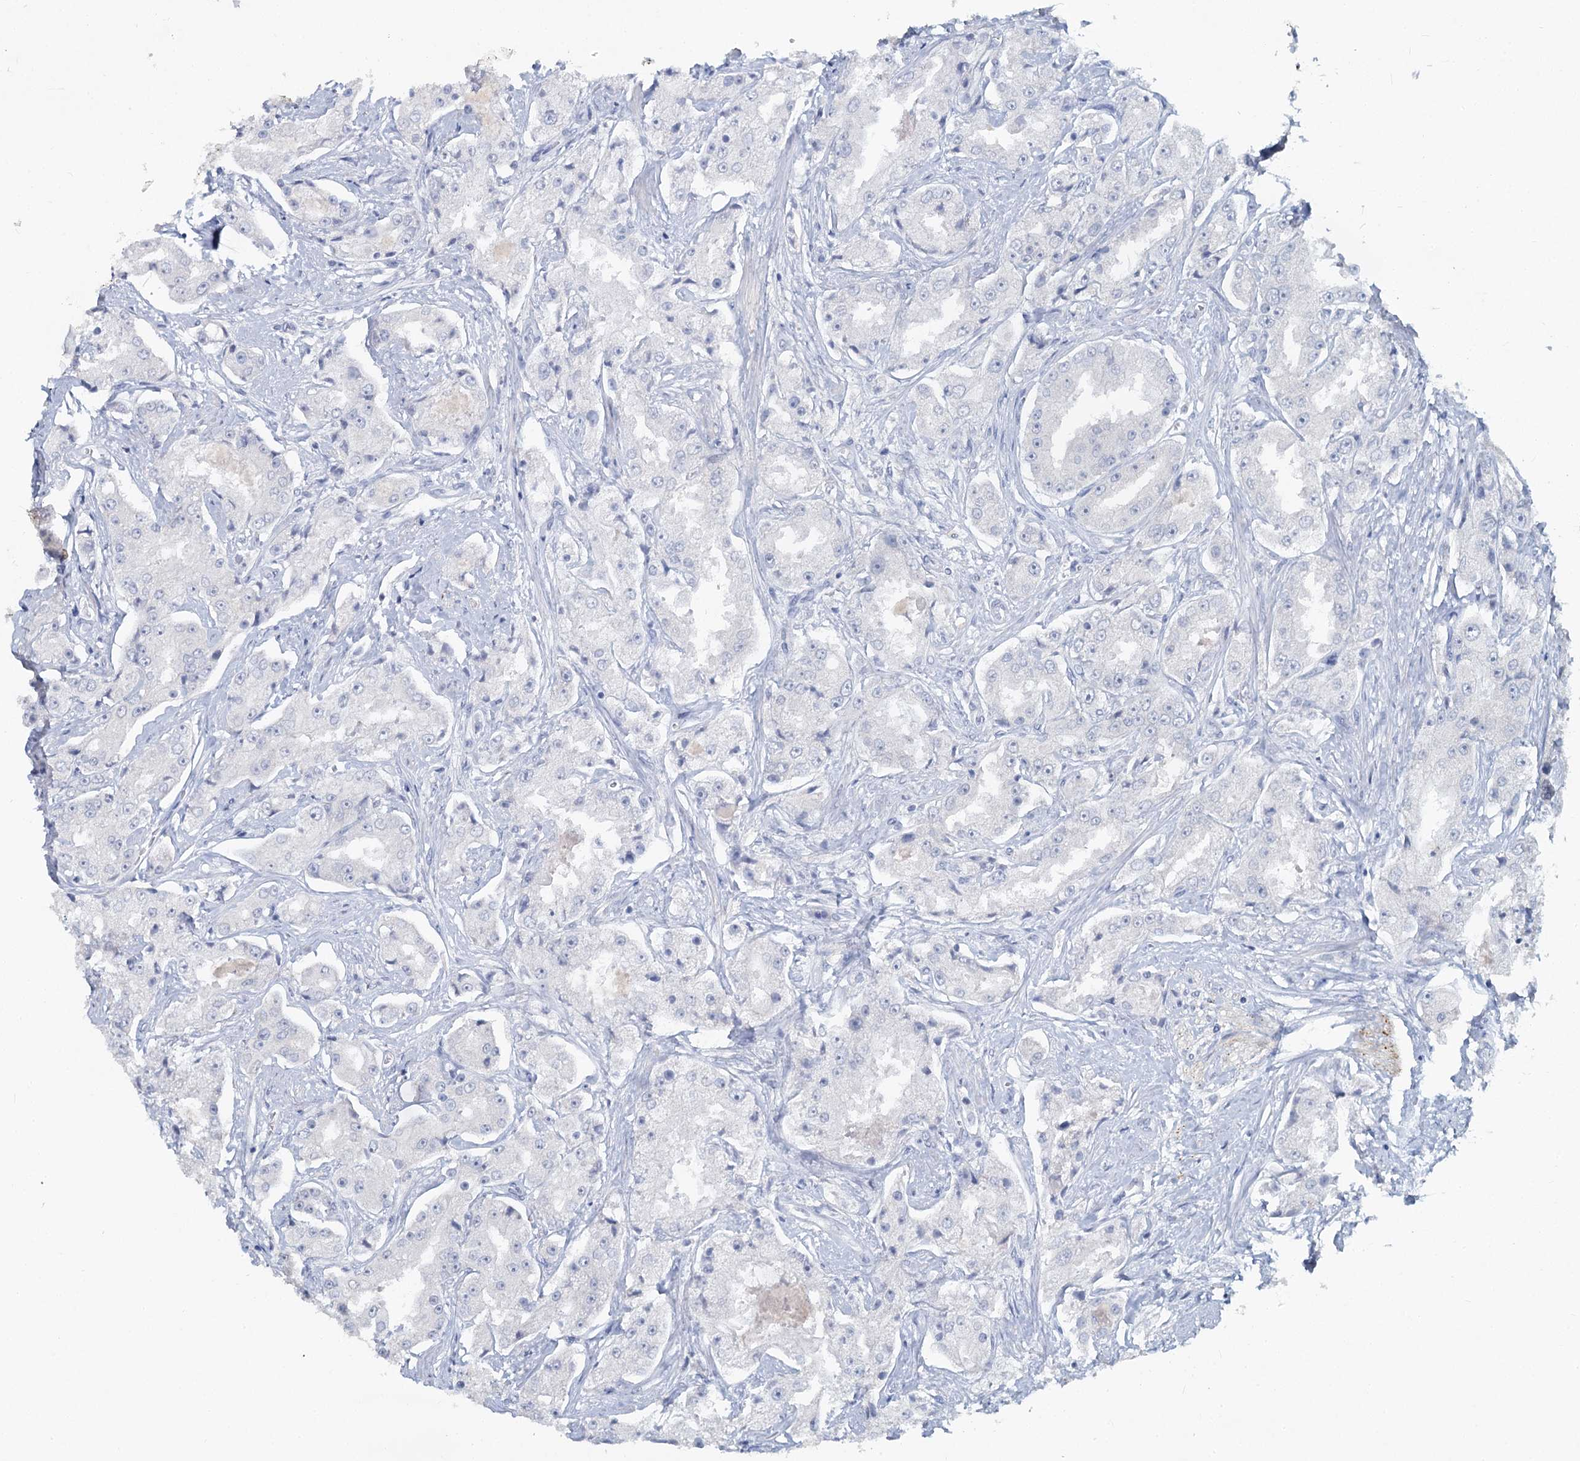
{"staining": {"intensity": "negative", "quantity": "none", "location": "none"}, "tissue": "prostate cancer", "cell_type": "Tumor cells", "image_type": "cancer", "snomed": [{"axis": "morphology", "description": "Adenocarcinoma, High grade"}, {"axis": "topography", "description": "Prostate"}], "caption": "An immunohistochemistry histopathology image of adenocarcinoma (high-grade) (prostate) is shown. There is no staining in tumor cells of adenocarcinoma (high-grade) (prostate). (DAB immunohistochemistry with hematoxylin counter stain).", "gene": "CHGA", "patient": {"sex": "male", "age": 73}}